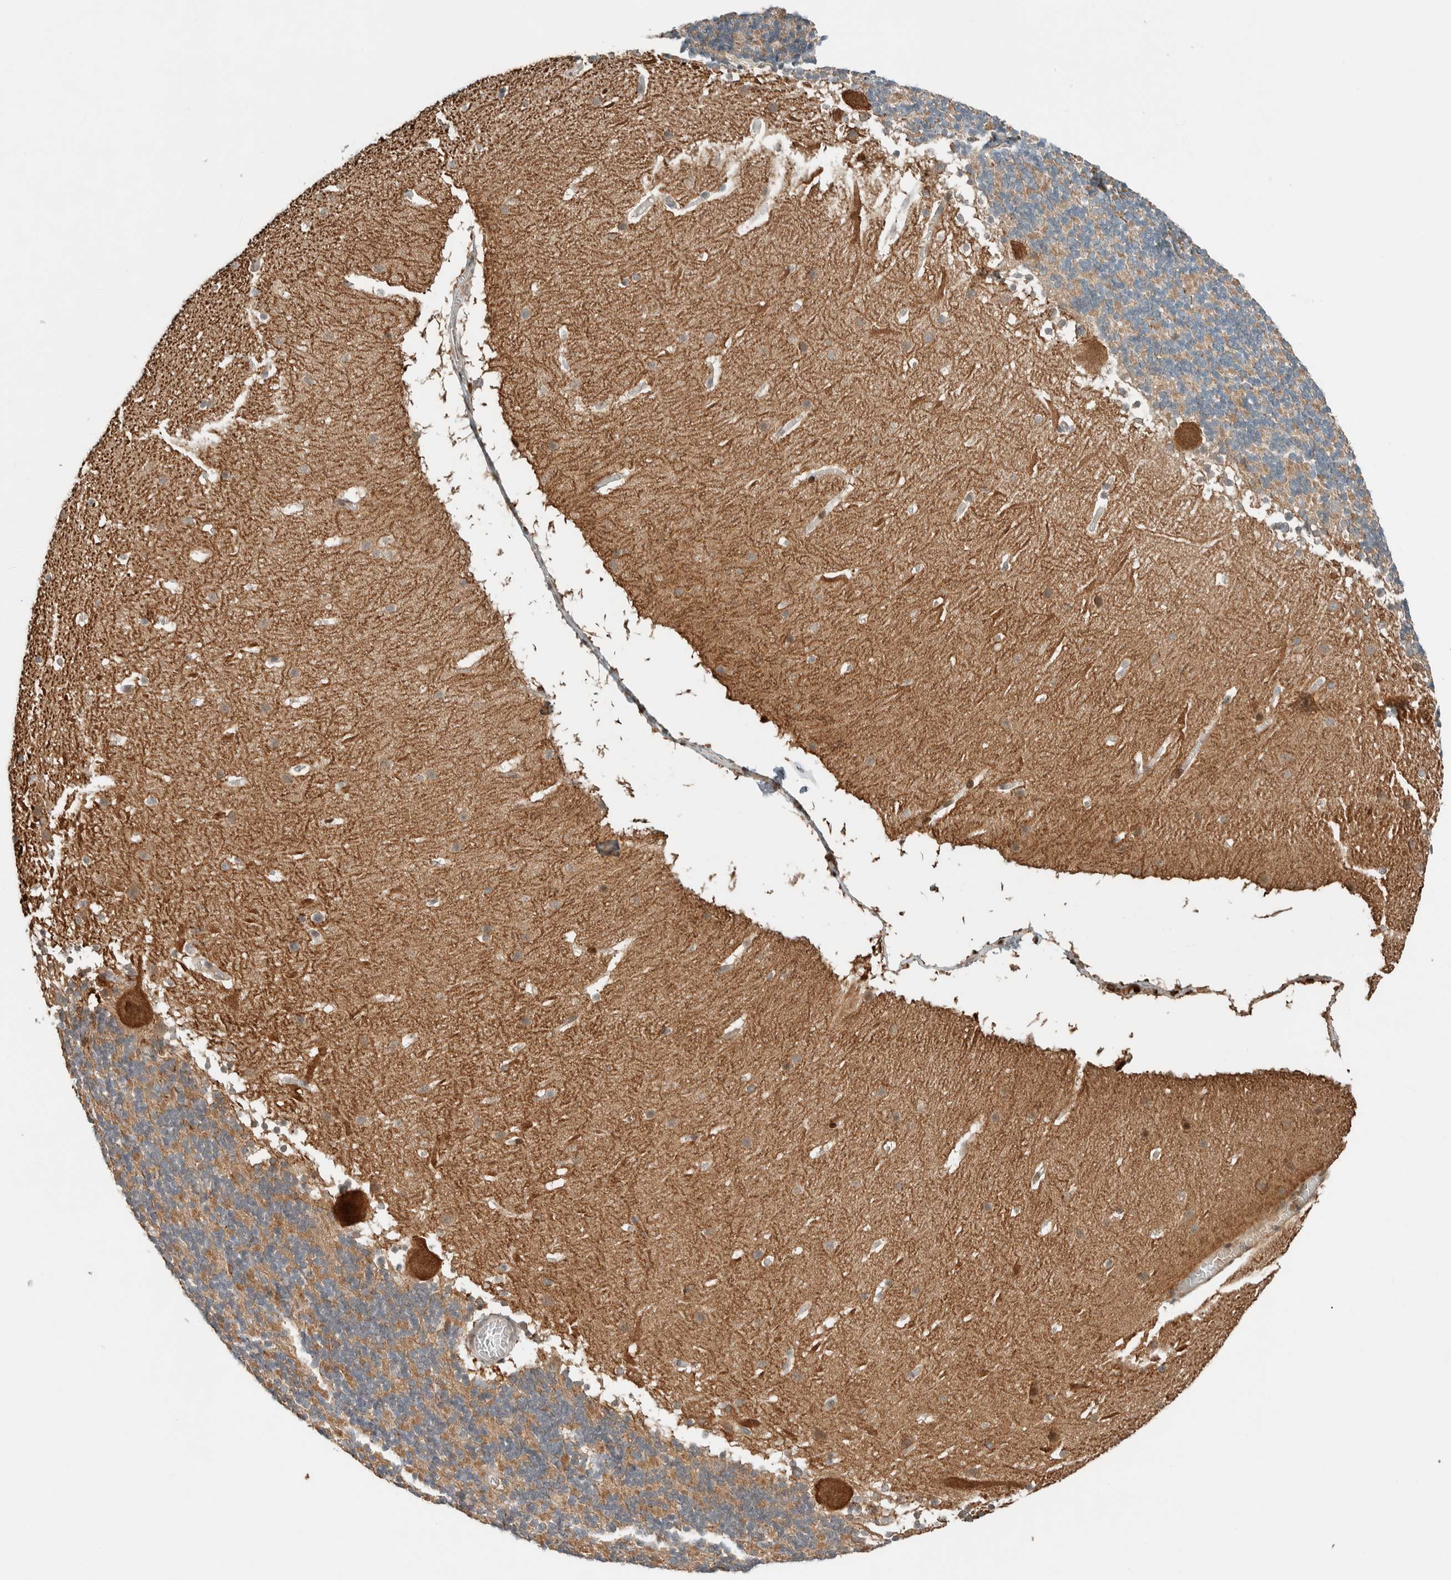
{"staining": {"intensity": "moderate", "quantity": ">75%", "location": "cytoplasmic/membranous"}, "tissue": "cerebellum", "cell_type": "Cells in granular layer", "image_type": "normal", "snomed": [{"axis": "morphology", "description": "Normal tissue, NOS"}, {"axis": "topography", "description": "Cerebellum"}], "caption": "Protein staining displays moderate cytoplasmic/membranous staining in about >75% of cells in granular layer in normal cerebellum. (brown staining indicates protein expression, while blue staining denotes nuclei).", "gene": "CTBP2", "patient": {"sex": "male", "age": 45}}